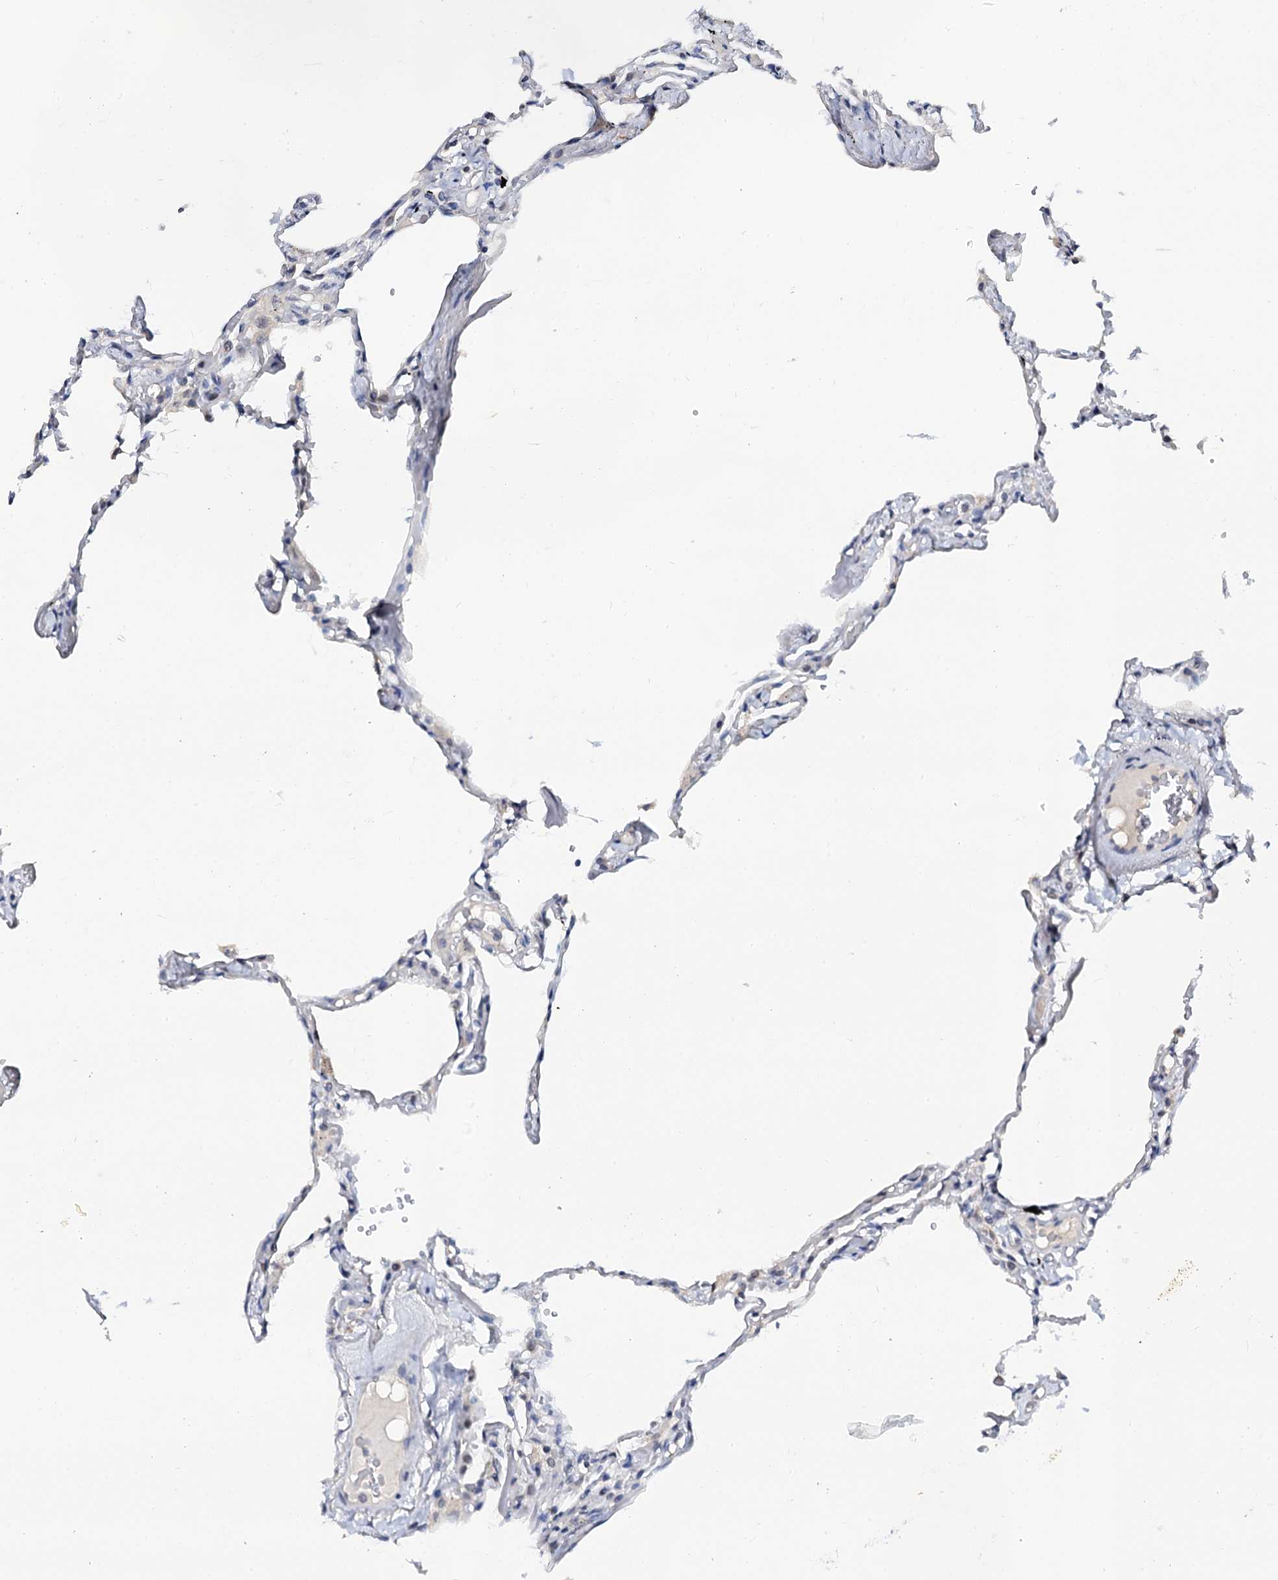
{"staining": {"intensity": "negative", "quantity": "none", "location": "none"}, "tissue": "lung", "cell_type": "Alveolar cells", "image_type": "normal", "snomed": [{"axis": "morphology", "description": "Normal tissue, NOS"}, {"axis": "topography", "description": "Lung"}], "caption": "An IHC photomicrograph of benign lung is shown. There is no staining in alveolar cells of lung. (DAB immunohistochemistry (IHC) with hematoxylin counter stain).", "gene": "NALF1", "patient": {"sex": "female", "age": 67}}